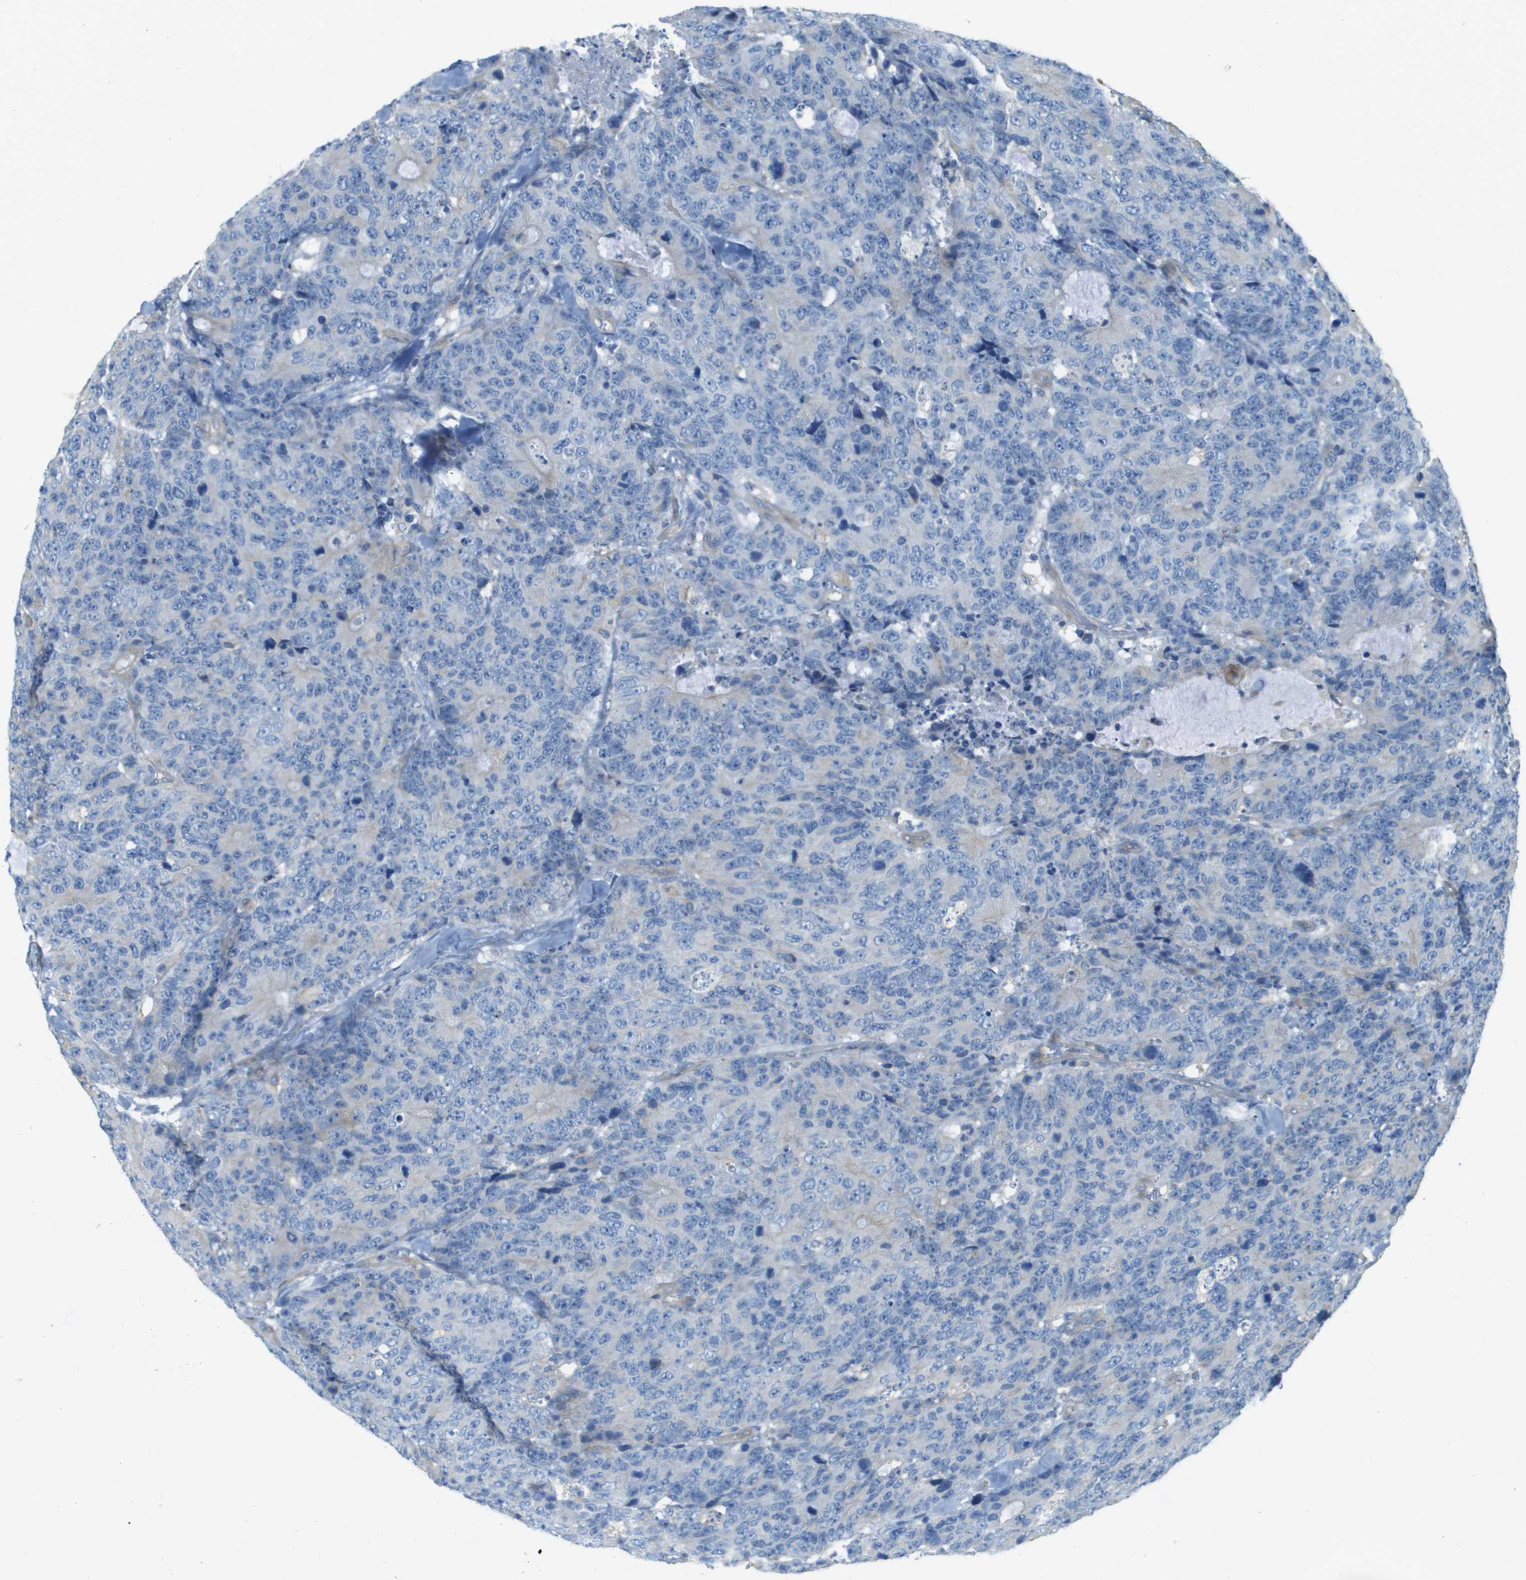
{"staining": {"intensity": "negative", "quantity": "none", "location": "none"}, "tissue": "colorectal cancer", "cell_type": "Tumor cells", "image_type": "cancer", "snomed": [{"axis": "morphology", "description": "Adenocarcinoma, NOS"}, {"axis": "topography", "description": "Colon"}], "caption": "This is an immunohistochemistry (IHC) photomicrograph of adenocarcinoma (colorectal). There is no positivity in tumor cells.", "gene": "DNAJB11", "patient": {"sex": "female", "age": 86}}